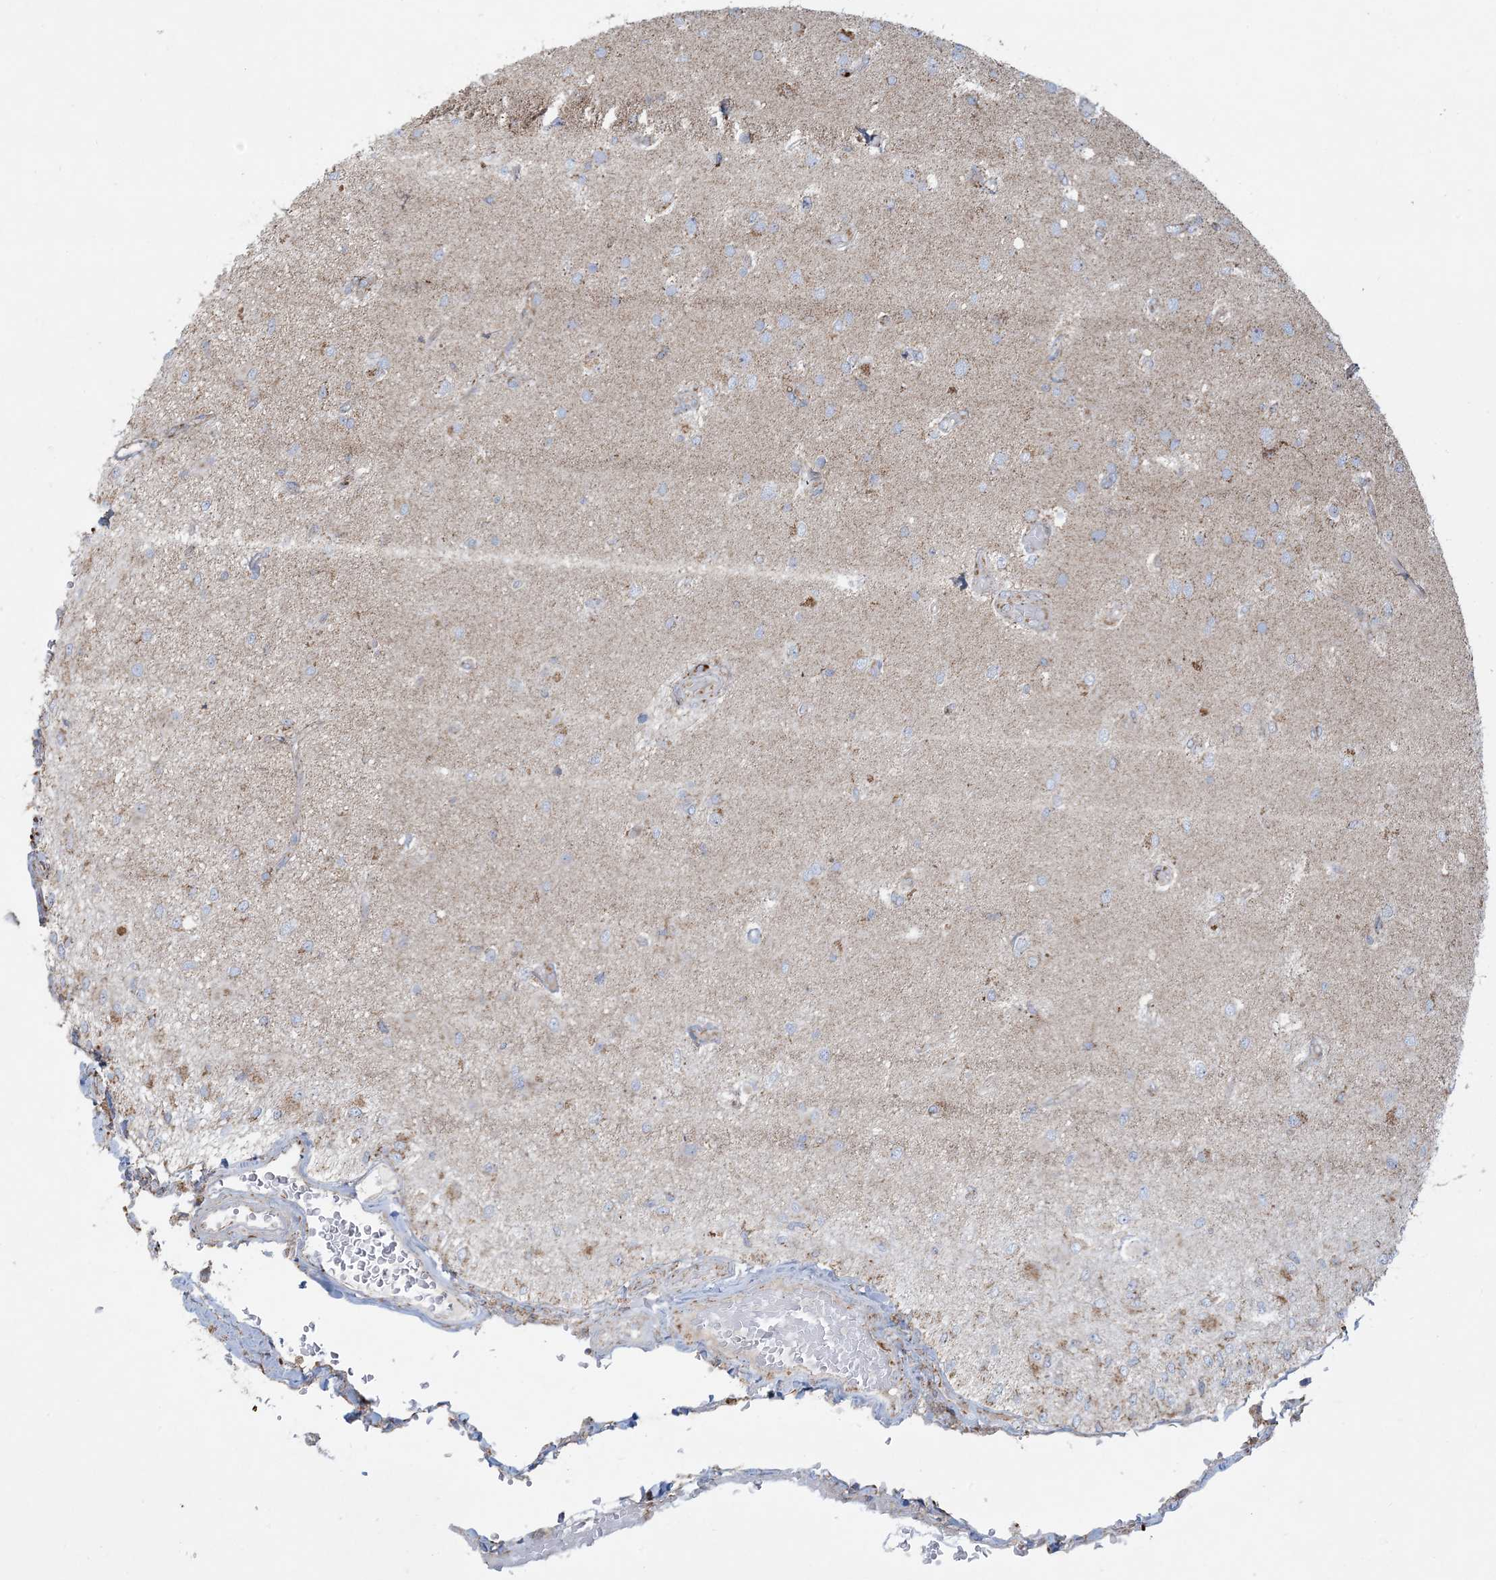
{"staining": {"intensity": "weak", "quantity": "<25%", "location": "cytoplasmic/membranous"}, "tissue": "glioma", "cell_type": "Tumor cells", "image_type": "cancer", "snomed": [{"axis": "morphology", "description": "Normal tissue, NOS"}, {"axis": "morphology", "description": "Glioma, malignant, High grade"}, {"axis": "topography", "description": "Cerebral cortex"}], "caption": "The IHC photomicrograph has no significant expression in tumor cells of malignant high-grade glioma tissue.", "gene": "BEND4", "patient": {"sex": "male", "age": 77}}